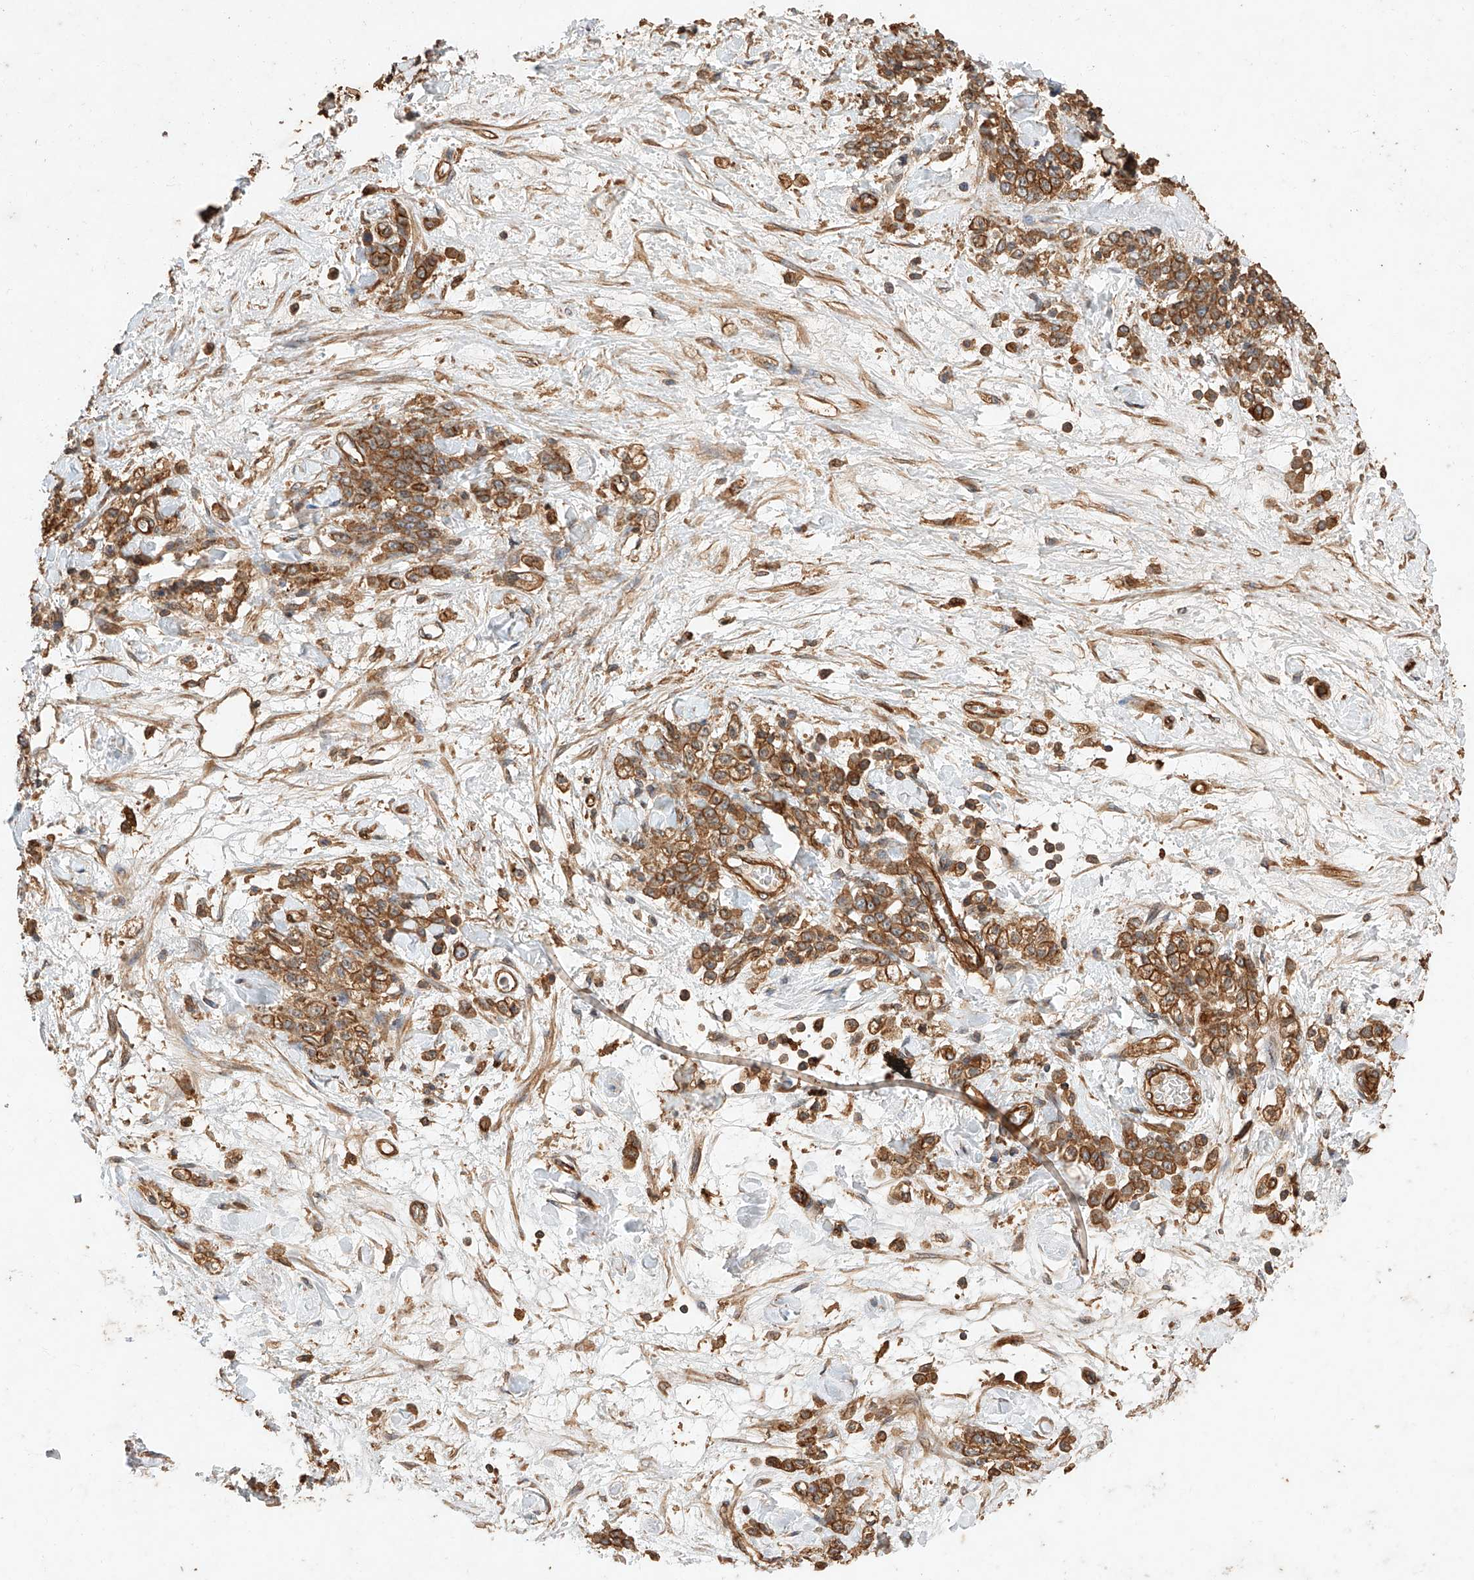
{"staining": {"intensity": "moderate", "quantity": ">75%", "location": "cytoplasmic/membranous"}, "tissue": "stomach cancer", "cell_type": "Tumor cells", "image_type": "cancer", "snomed": [{"axis": "morphology", "description": "Normal tissue, NOS"}, {"axis": "morphology", "description": "Adenocarcinoma, NOS"}, {"axis": "topography", "description": "Stomach"}], "caption": "Immunohistochemical staining of human stomach cancer displays medium levels of moderate cytoplasmic/membranous expression in about >75% of tumor cells.", "gene": "GHDC", "patient": {"sex": "male", "age": 82}}